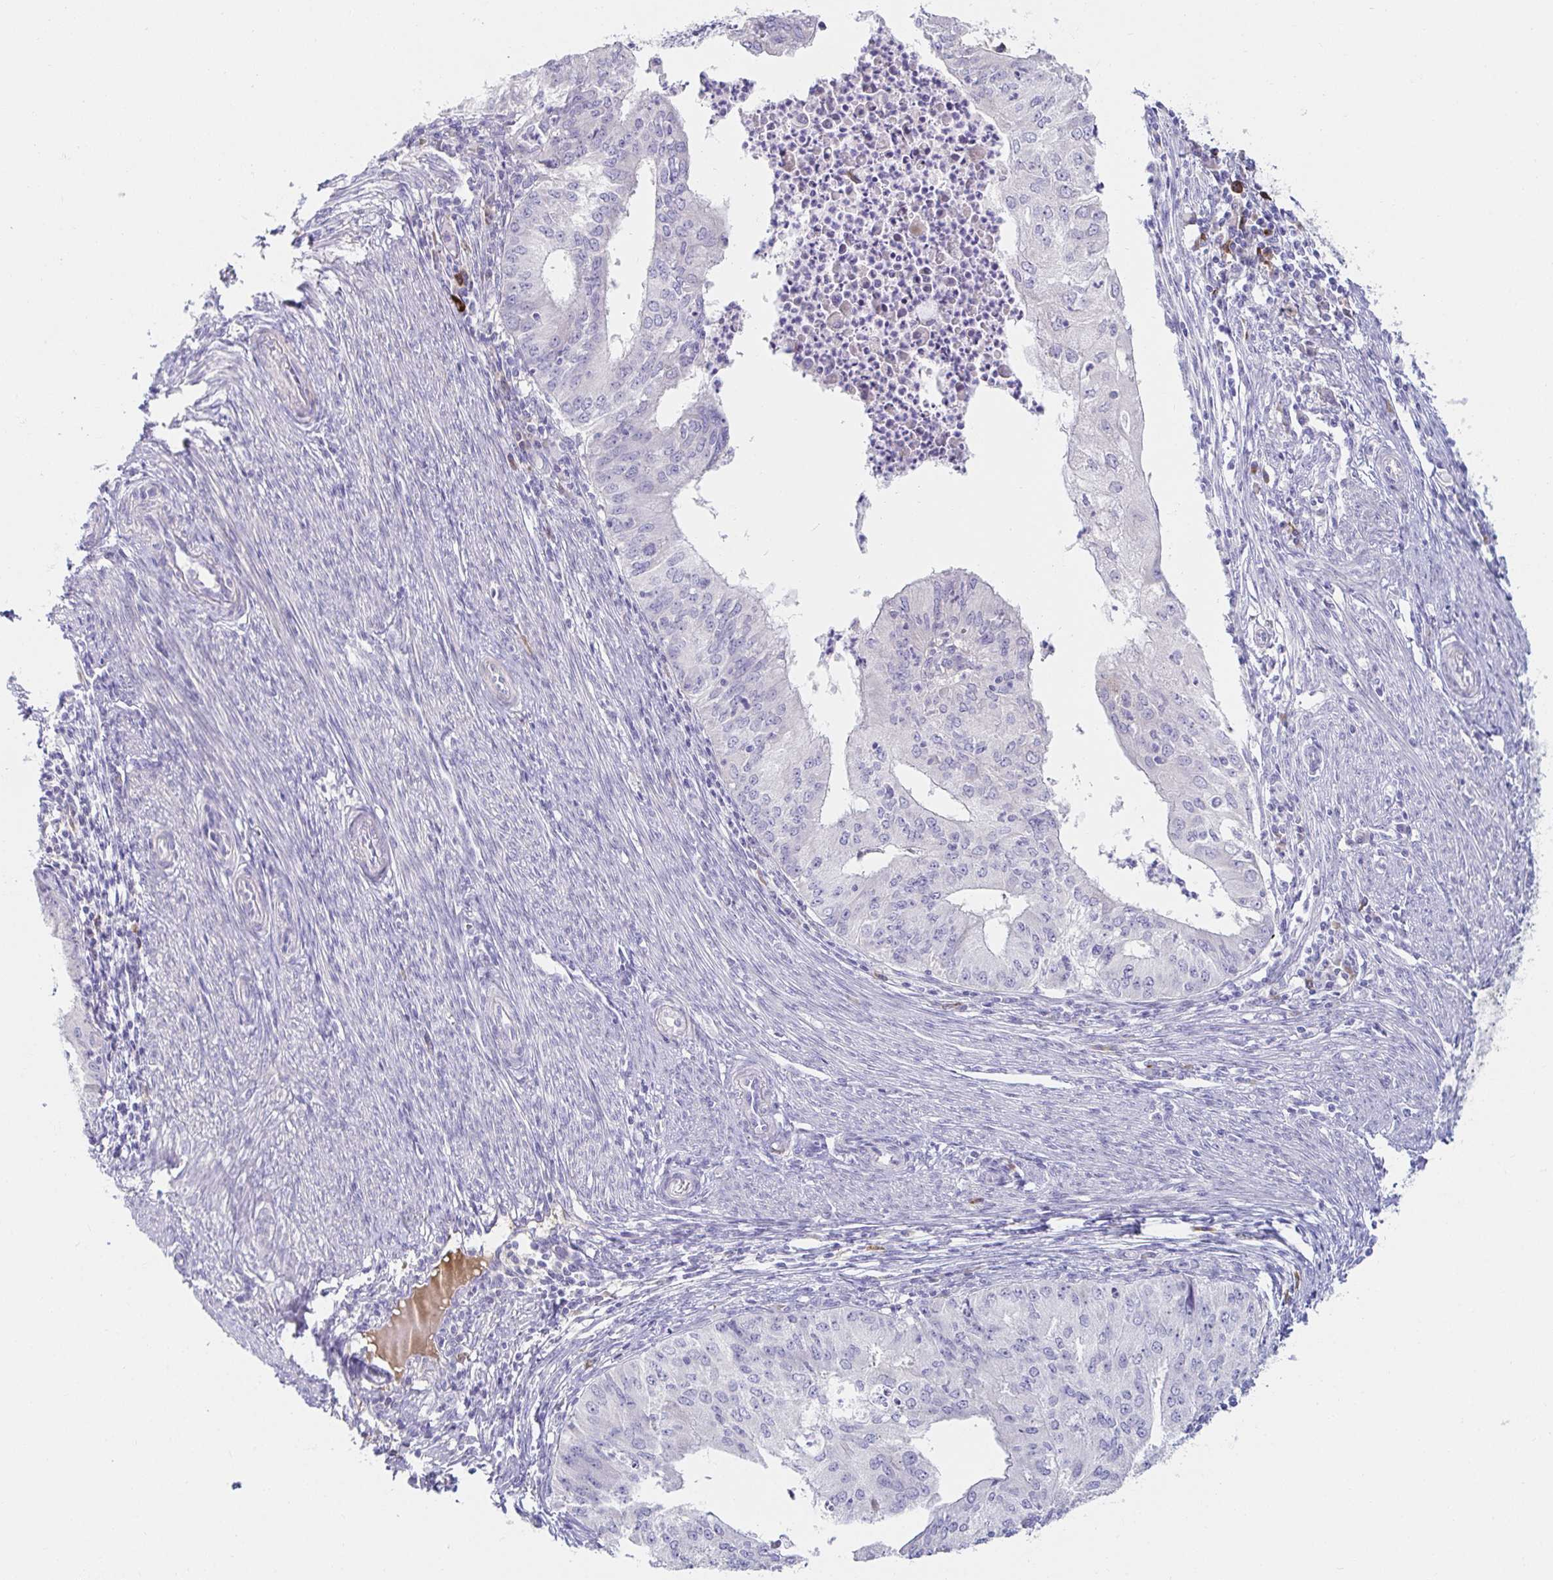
{"staining": {"intensity": "negative", "quantity": "none", "location": "none"}, "tissue": "endometrial cancer", "cell_type": "Tumor cells", "image_type": "cancer", "snomed": [{"axis": "morphology", "description": "Adenocarcinoma, NOS"}, {"axis": "topography", "description": "Endometrium"}], "caption": "High power microscopy photomicrograph of an immunohistochemistry (IHC) photomicrograph of endometrial cancer, revealing no significant positivity in tumor cells.", "gene": "C4orf17", "patient": {"sex": "female", "age": 50}}